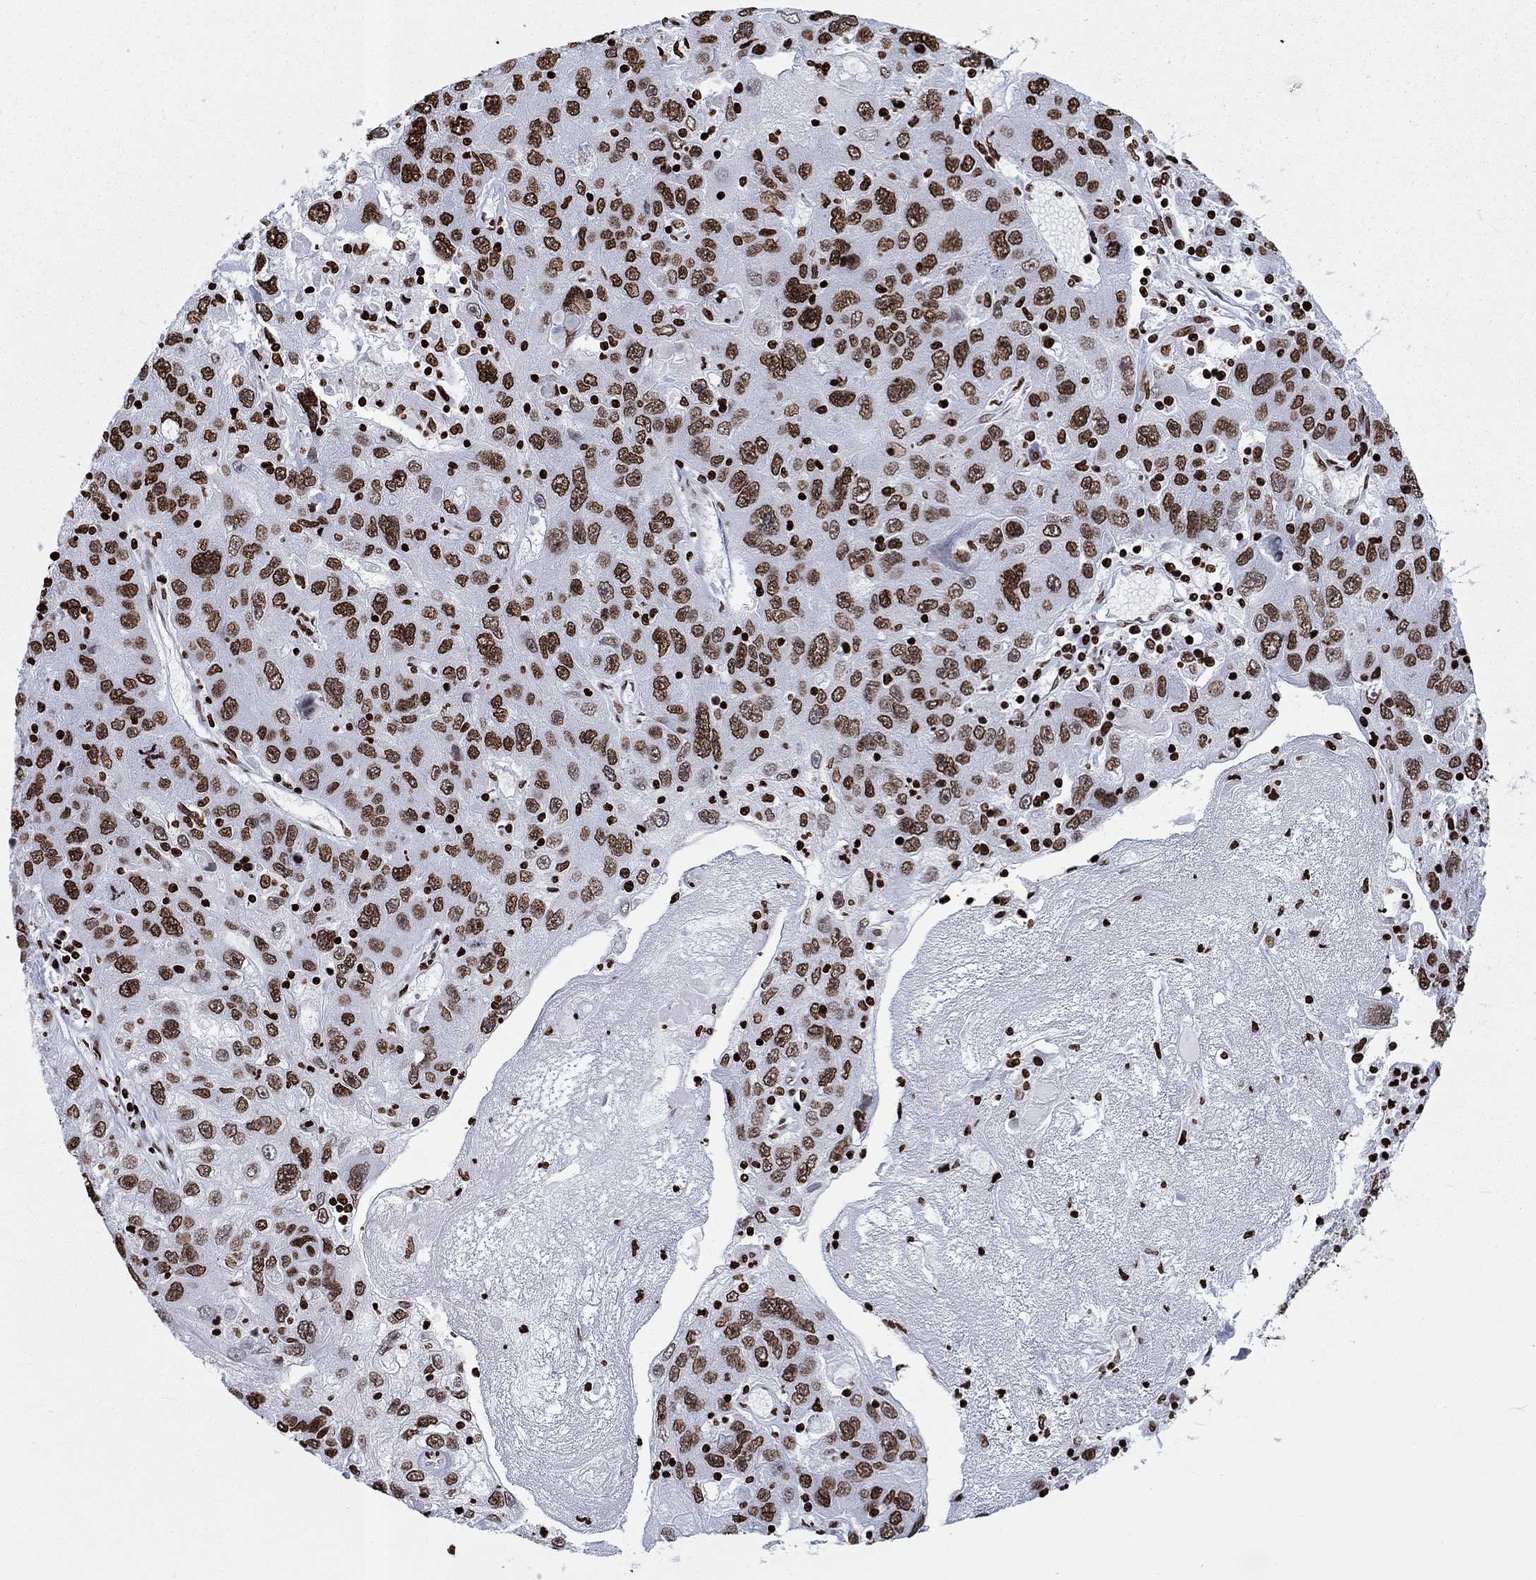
{"staining": {"intensity": "strong", "quantity": ">75%", "location": "nuclear"}, "tissue": "stomach cancer", "cell_type": "Tumor cells", "image_type": "cancer", "snomed": [{"axis": "morphology", "description": "Adenocarcinoma, NOS"}, {"axis": "topography", "description": "Stomach"}], "caption": "Protein staining of adenocarcinoma (stomach) tissue reveals strong nuclear expression in approximately >75% of tumor cells. (Brightfield microscopy of DAB IHC at high magnification).", "gene": "H1-5", "patient": {"sex": "male", "age": 56}}